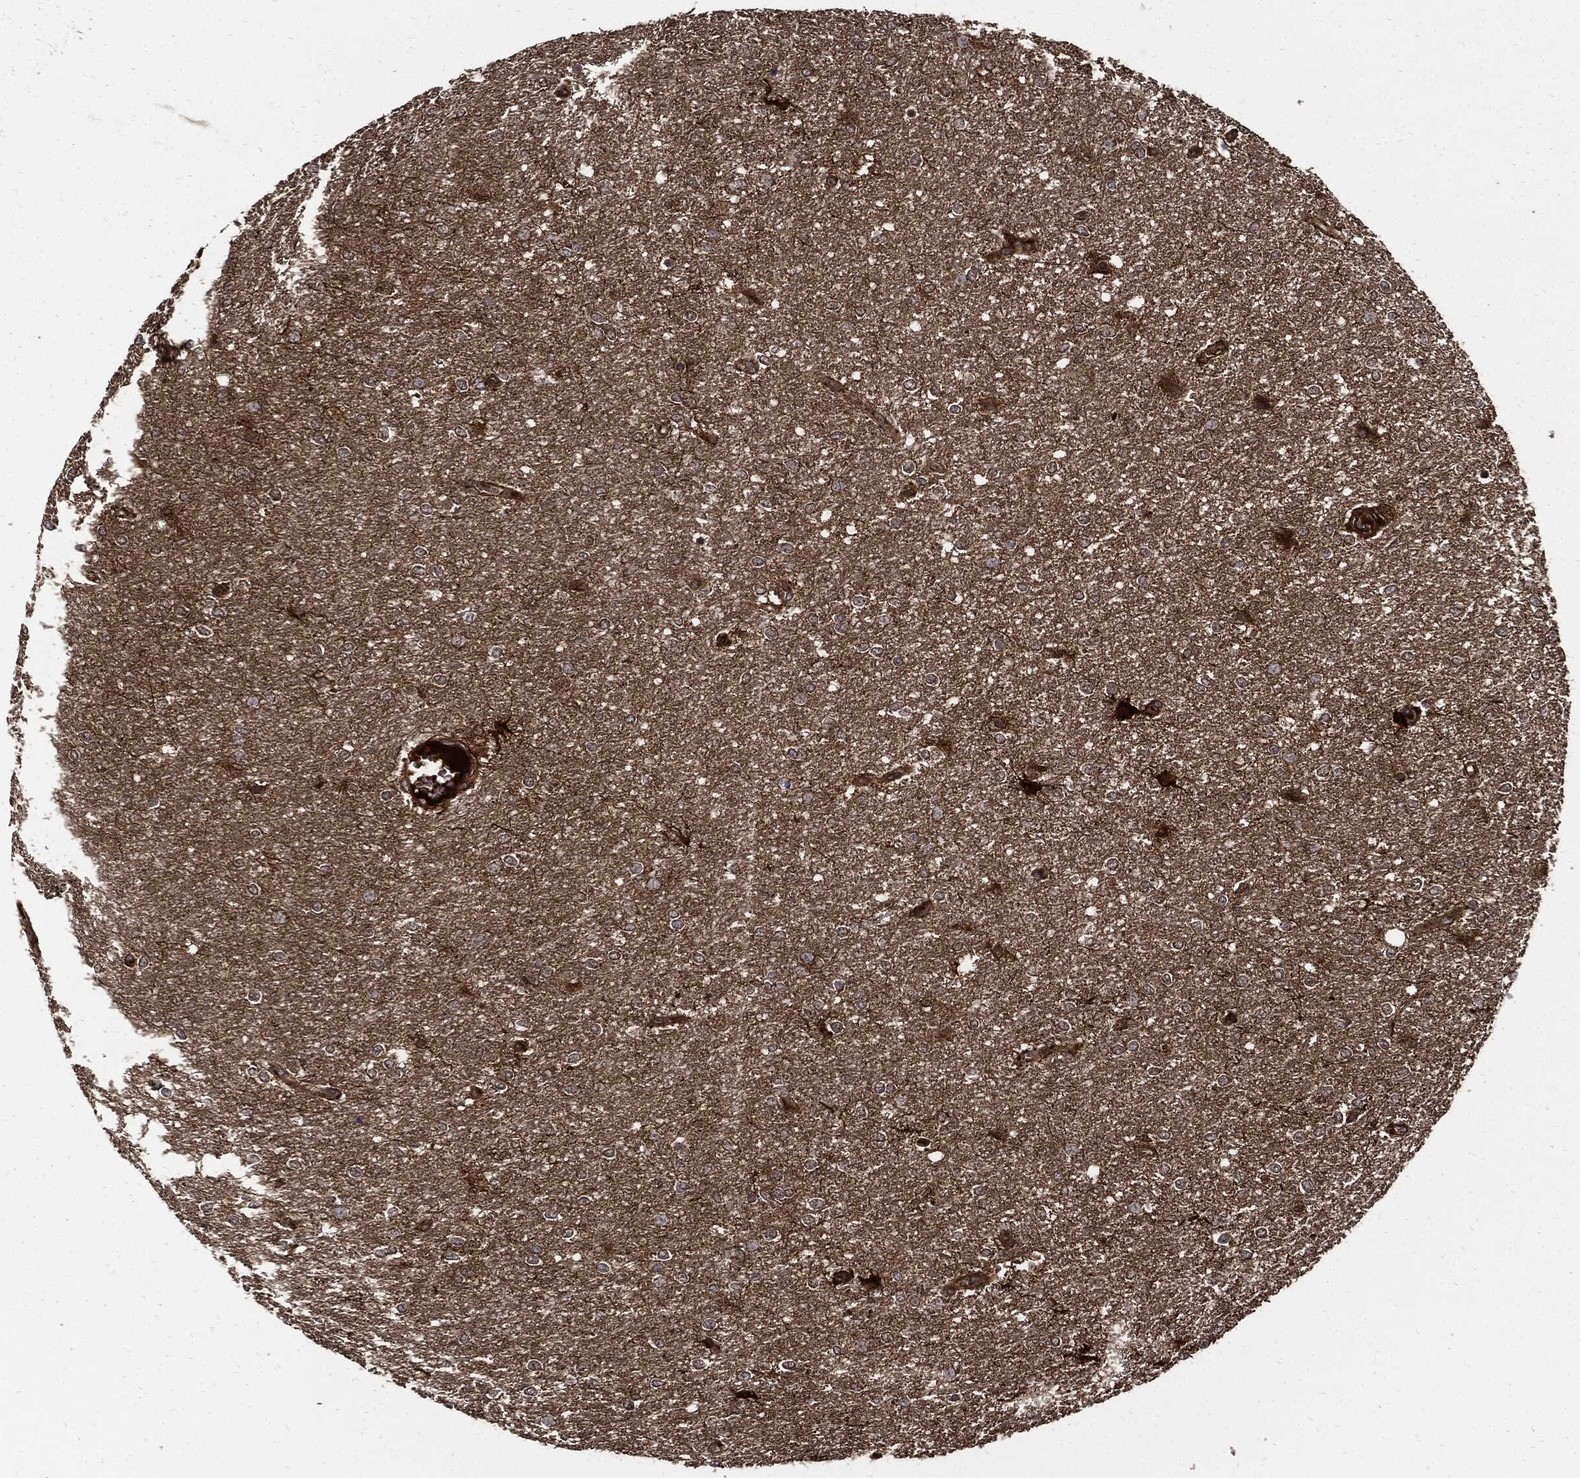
{"staining": {"intensity": "negative", "quantity": "none", "location": "none"}, "tissue": "glioma", "cell_type": "Tumor cells", "image_type": "cancer", "snomed": [{"axis": "morphology", "description": "Glioma, malignant, High grade"}, {"axis": "topography", "description": "Brain"}], "caption": "The photomicrograph reveals no significant staining in tumor cells of glioma. (DAB (3,3'-diaminobenzidine) immunohistochemistry, high magnification).", "gene": "CLU", "patient": {"sex": "female", "age": 61}}